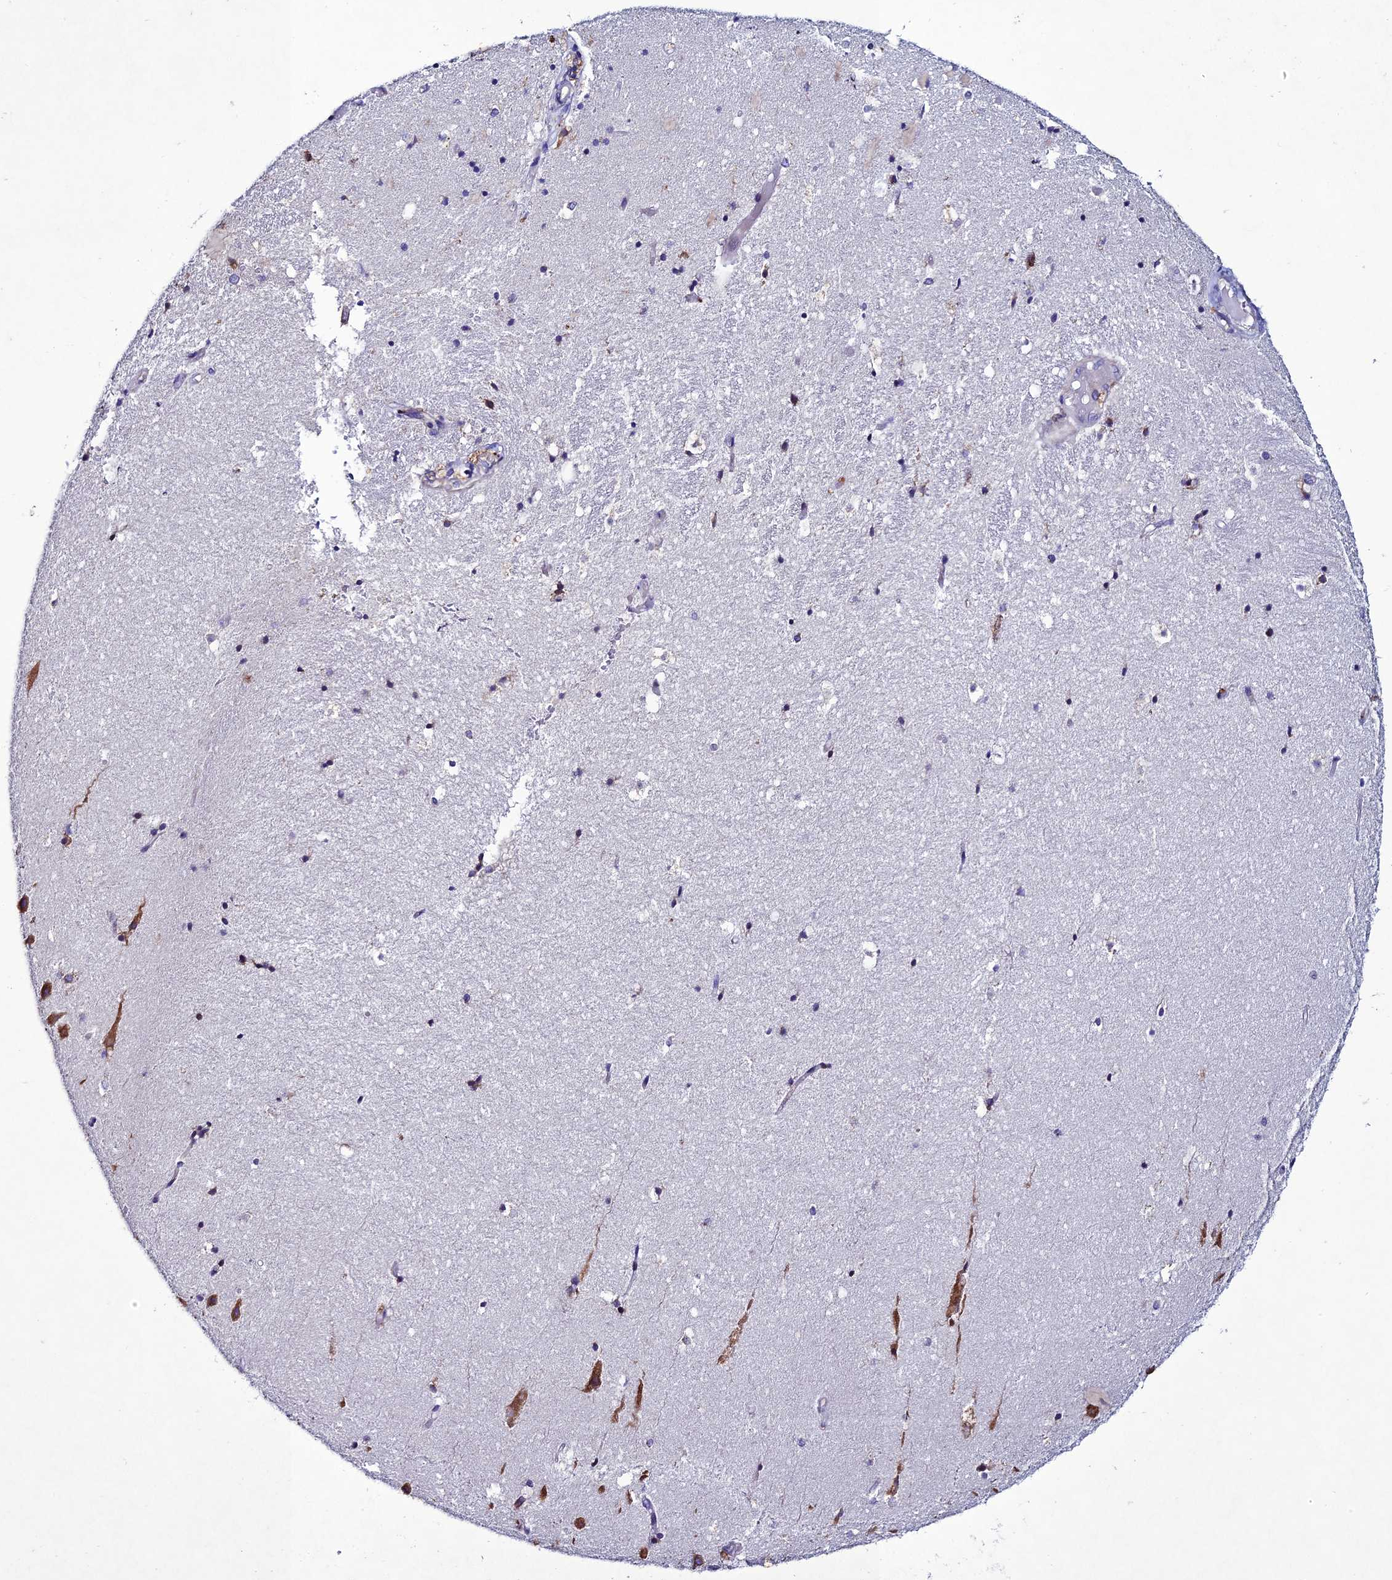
{"staining": {"intensity": "moderate", "quantity": "<25%", "location": "cytoplasmic/membranous"}, "tissue": "hippocampus", "cell_type": "Glial cells", "image_type": "normal", "snomed": [{"axis": "morphology", "description": "Normal tissue, NOS"}, {"axis": "topography", "description": "Hippocampus"}], "caption": "Immunohistochemical staining of benign hippocampus demonstrates <25% levels of moderate cytoplasmic/membranous protein staining in about <25% of glial cells.", "gene": "OR51Q1", "patient": {"sex": "female", "age": 52}}